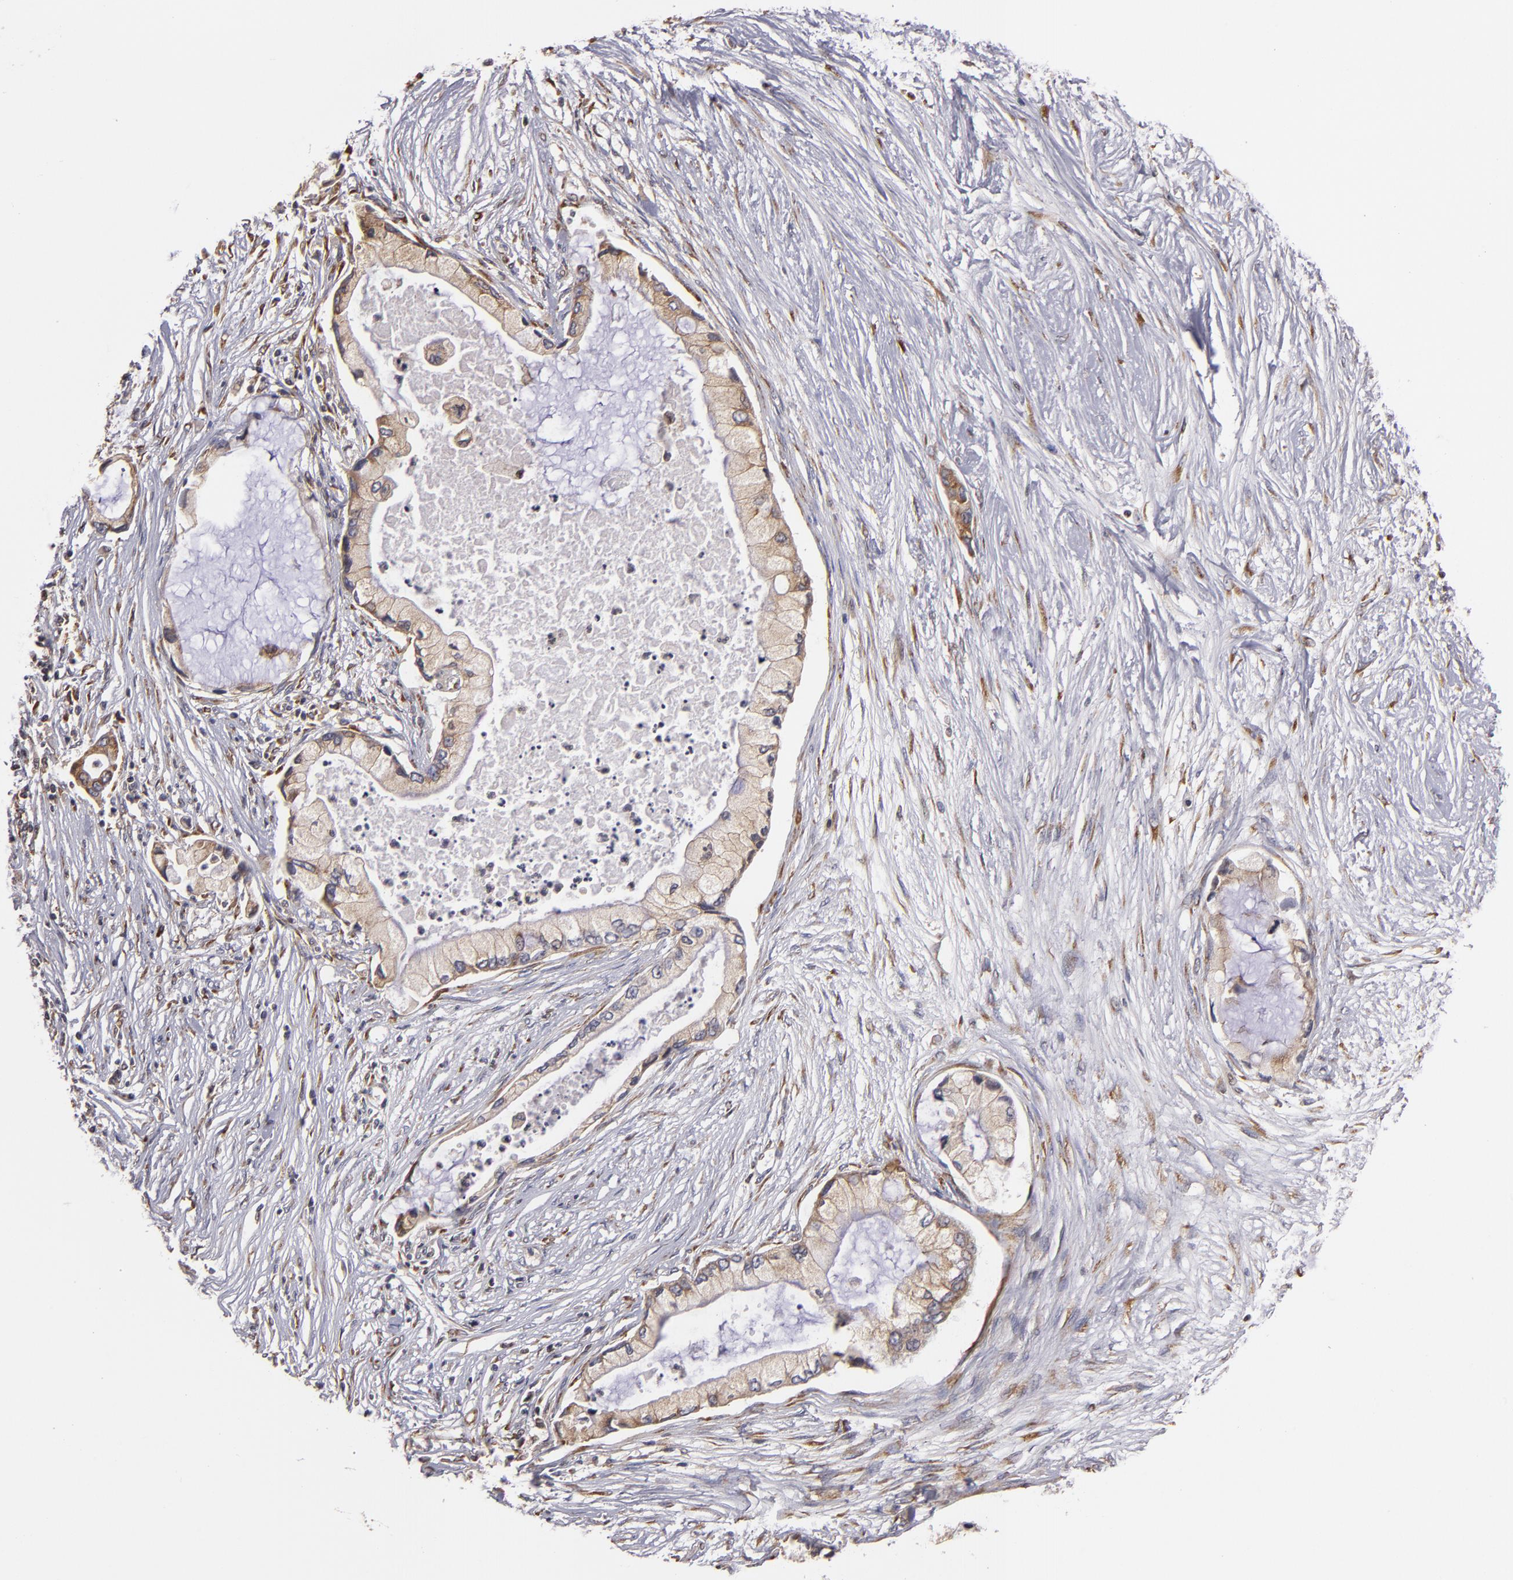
{"staining": {"intensity": "weak", "quantity": ">75%", "location": "cytoplasmic/membranous"}, "tissue": "pancreatic cancer", "cell_type": "Tumor cells", "image_type": "cancer", "snomed": [{"axis": "morphology", "description": "Adenocarcinoma, NOS"}, {"axis": "topography", "description": "Pancreas"}], "caption": "The image displays staining of pancreatic cancer (adenocarcinoma), revealing weak cytoplasmic/membranous protein positivity (brown color) within tumor cells.", "gene": "CASP1", "patient": {"sex": "female", "age": 59}}